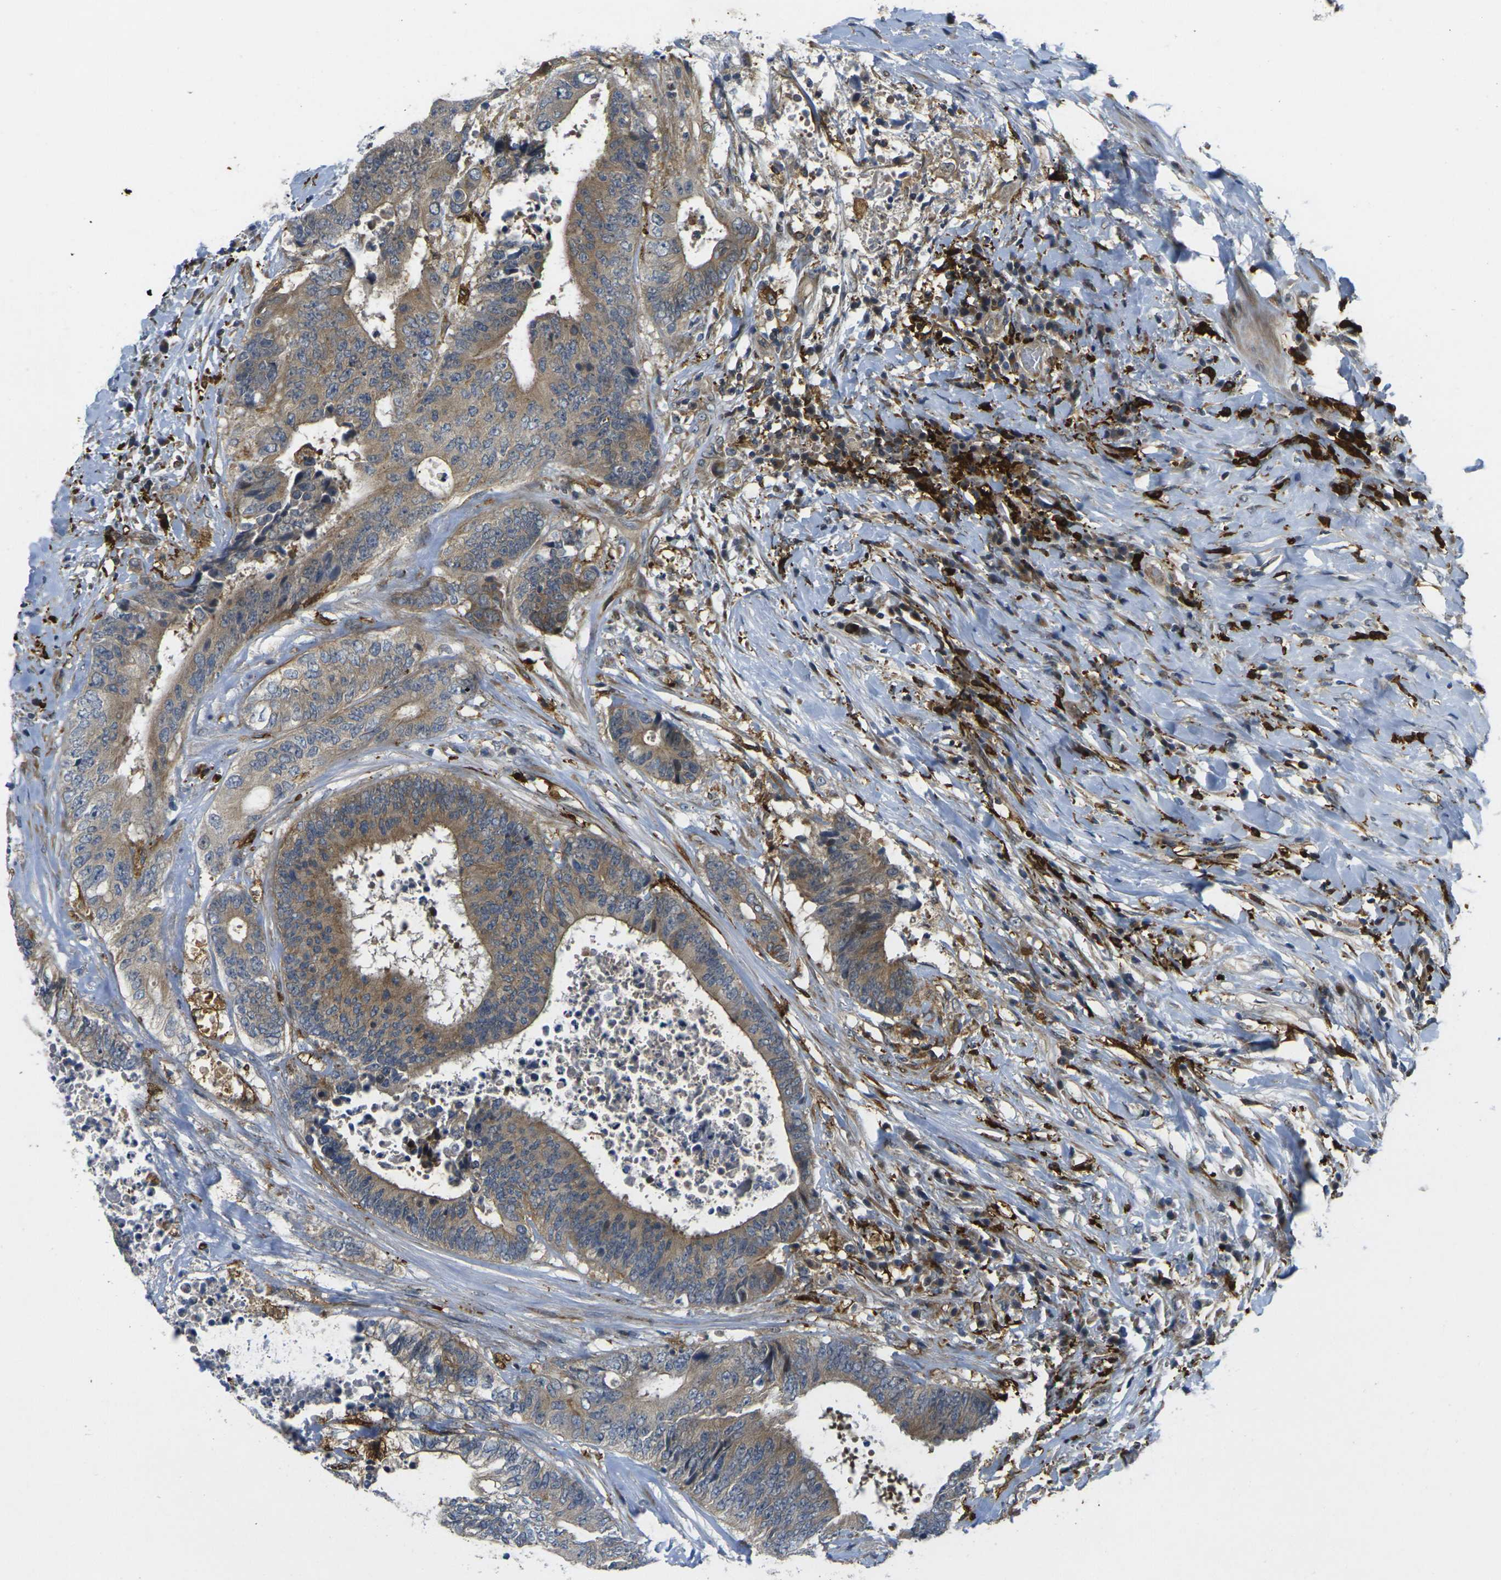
{"staining": {"intensity": "moderate", "quantity": ">75%", "location": "cytoplasmic/membranous"}, "tissue": "colorectal cancer", "cell_type": "Tumor cells", "image_type": "cancer", "snomed": [{"axis": "morphology", "description": "Adenocarcinoma, NOS"}, {"axis": "topography", "description": "Rectum"}], "caption": "Human colorectal adenocarcinoma stained for a protein (brown) displays moderate cytoplasmic/membranous positive expression in about >75% of tumor cells.", "gene": "ROBO2", "patient": {"sex": "male", "age": 72}}